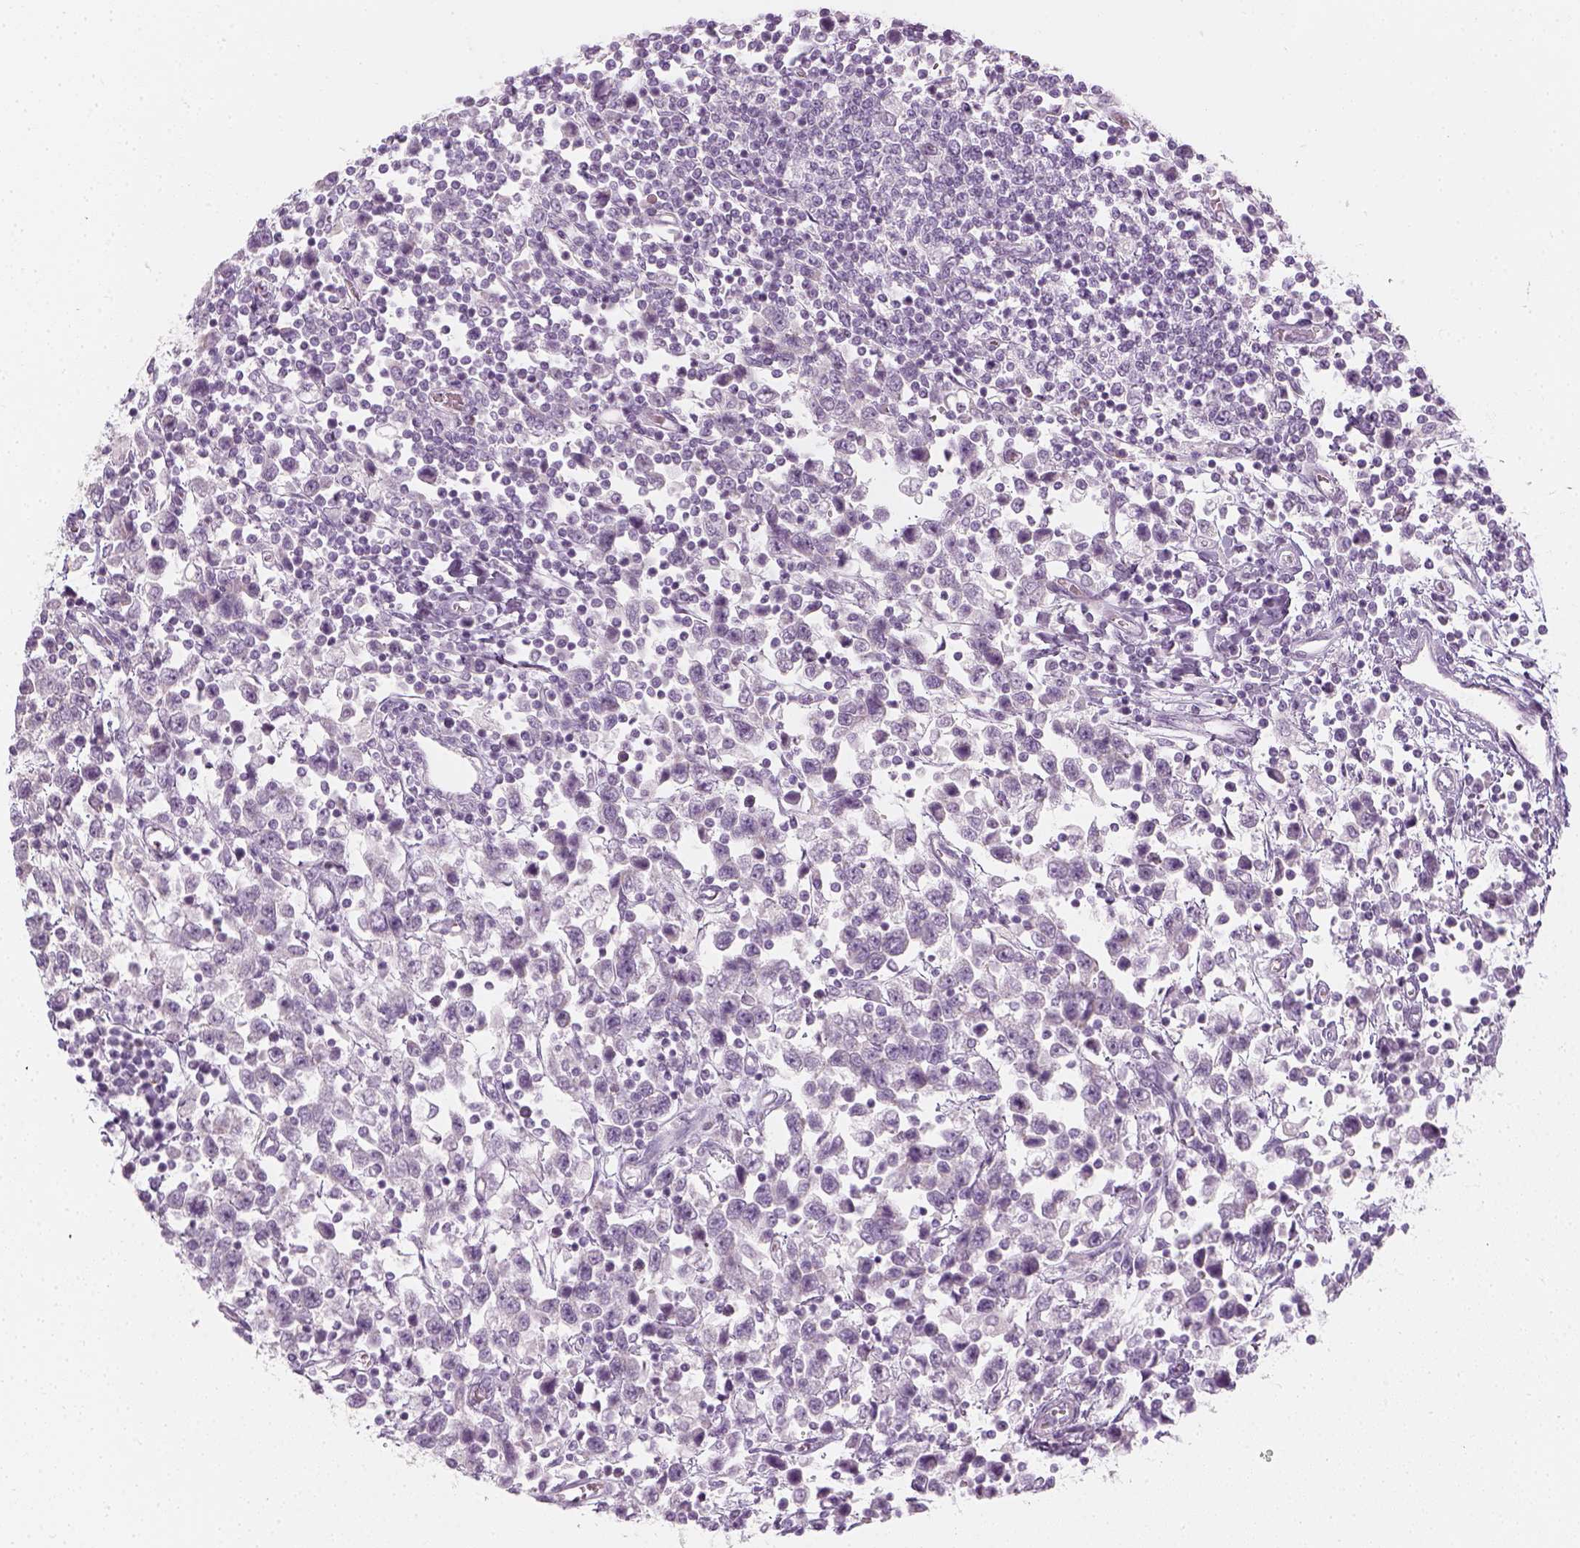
{"staining": {"intensity": "negative", "quantity": "none", "location": "none"}, "tissue": "testis cancer", "cell_type": "Tumor cells", "image_type": "cancer", "snomed": [{"axis": "morphology", "description": "Seminoma, NOS"}, {"axis": "topography", "description": "Testis"}], "caption": "High power microscopy image of an immunohistochemistry (IHC) micrograph of seminoma (testis), revealing no significant staining in tumor cells.", "gene": "PRAME", "patient": {"sex": "male", "age": 34}}